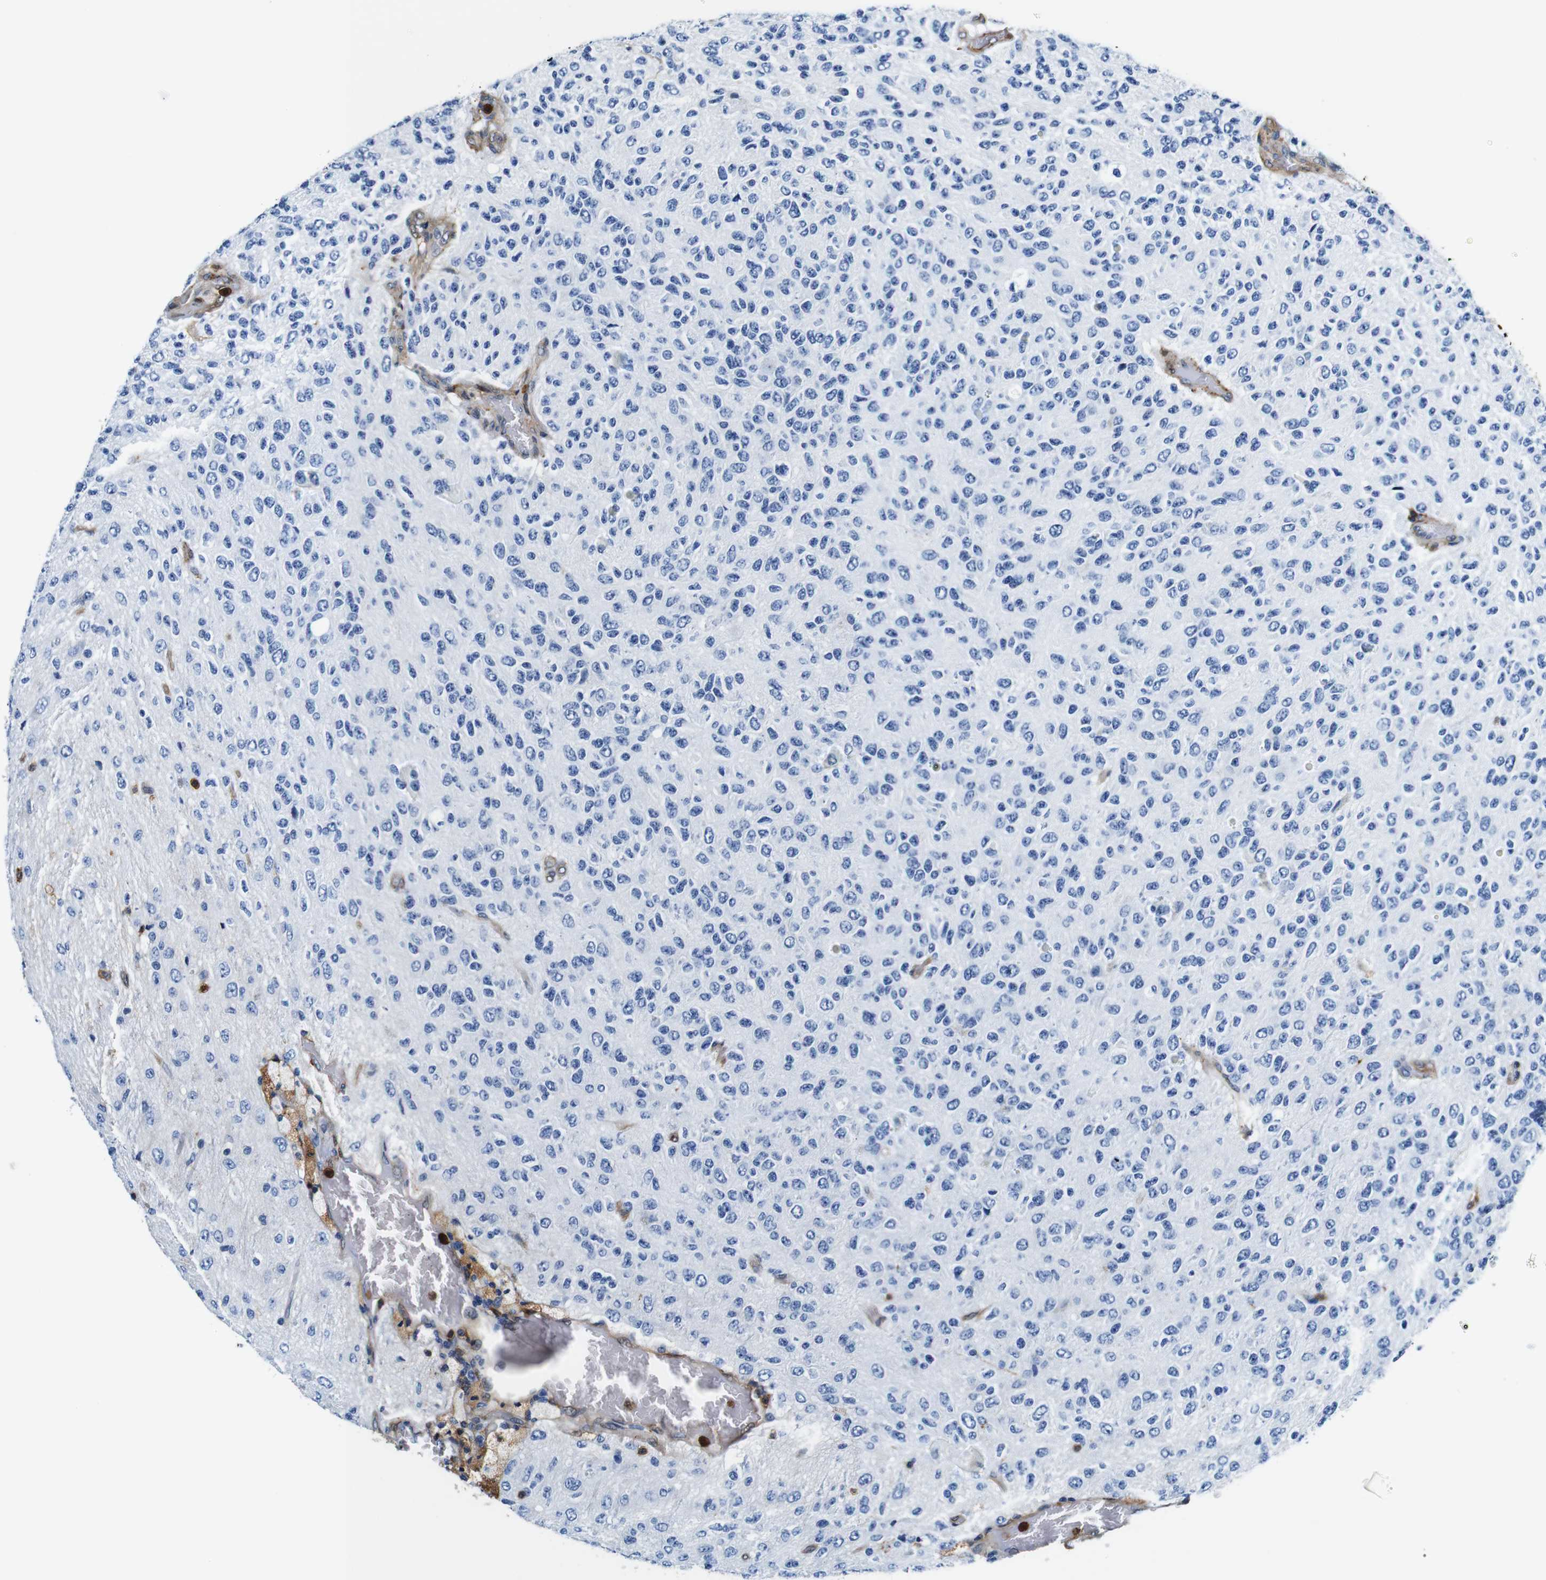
{"staining": {"intensity": "negative", "quantity": "none", "location": "none"}, "tissue": "glioma", "cell_type": "Tumor cells", "image_type": "cancer", "snomed": [{"axis": "morphology", "description": "Glioma, malignant, High grade"}, {"axis": "topography", "description": "pancreas cauda"}], "caption": "Histopathology image shows no protein positivity in tumor cells of high-grade glioma (malignant) tissue.", "gene": "ANXA1", "patient": {"sex": "male", "age": 60}}